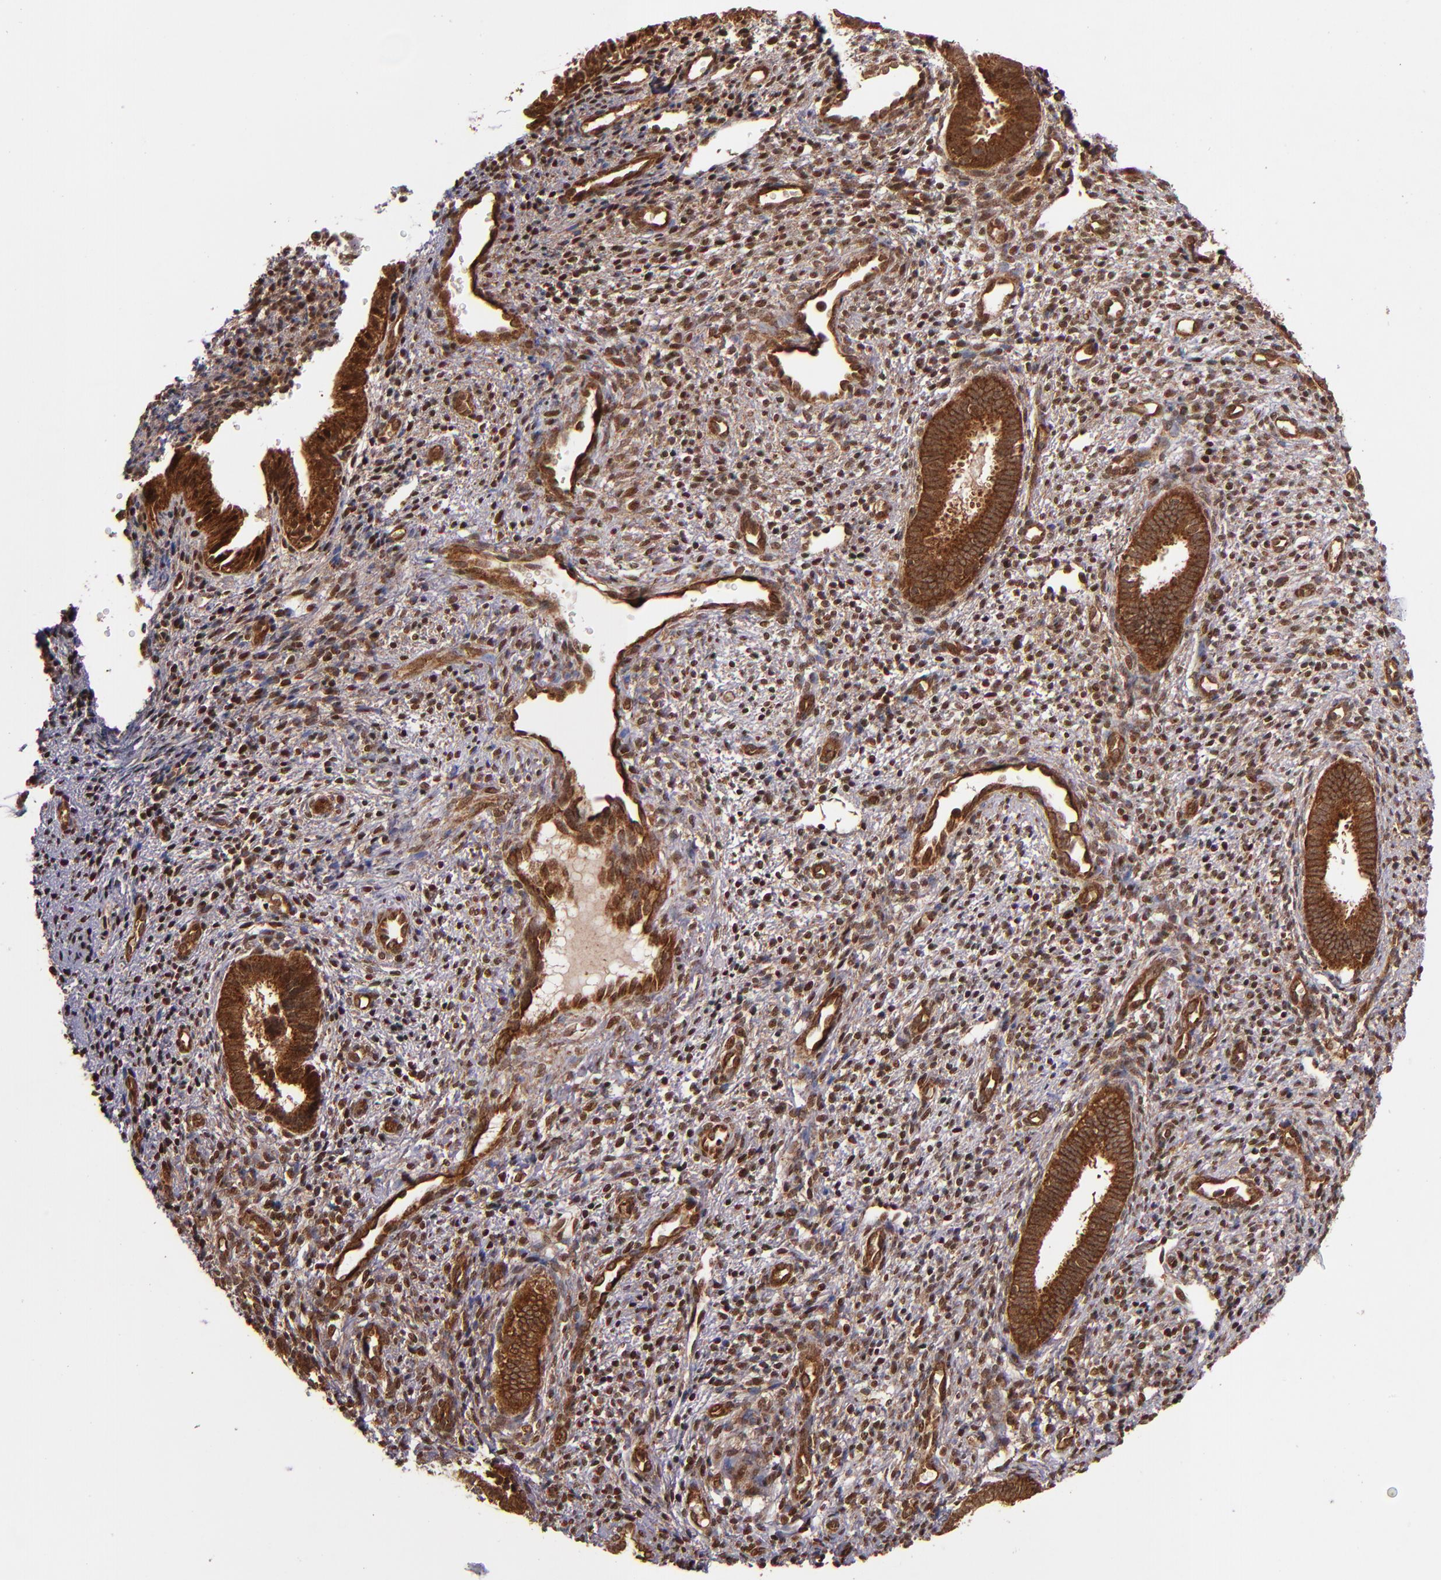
{"staining": {"intensity": "moderate", "quantity": "25%-75%", "location": "nuclear"}, "tissue": "endometrium", "cell_type": "Cells in endometrial stroma", "image_type": "normal", "snomed": [{"axis": "morphology", "description": "Normal tissue, NOS"}, {"axis": "topography", "description": "Endometrium"}], "caption": "Brown immunohistochemical staining in normal human endometrium exhibits moderate nuclear expression in approximately 25%-75% of cells in endometrial stroma. (DAB IHC with brightfield microscopy, high magnification).", "gene": "STX8", "patient": {"sex": "female", "age": 27}}